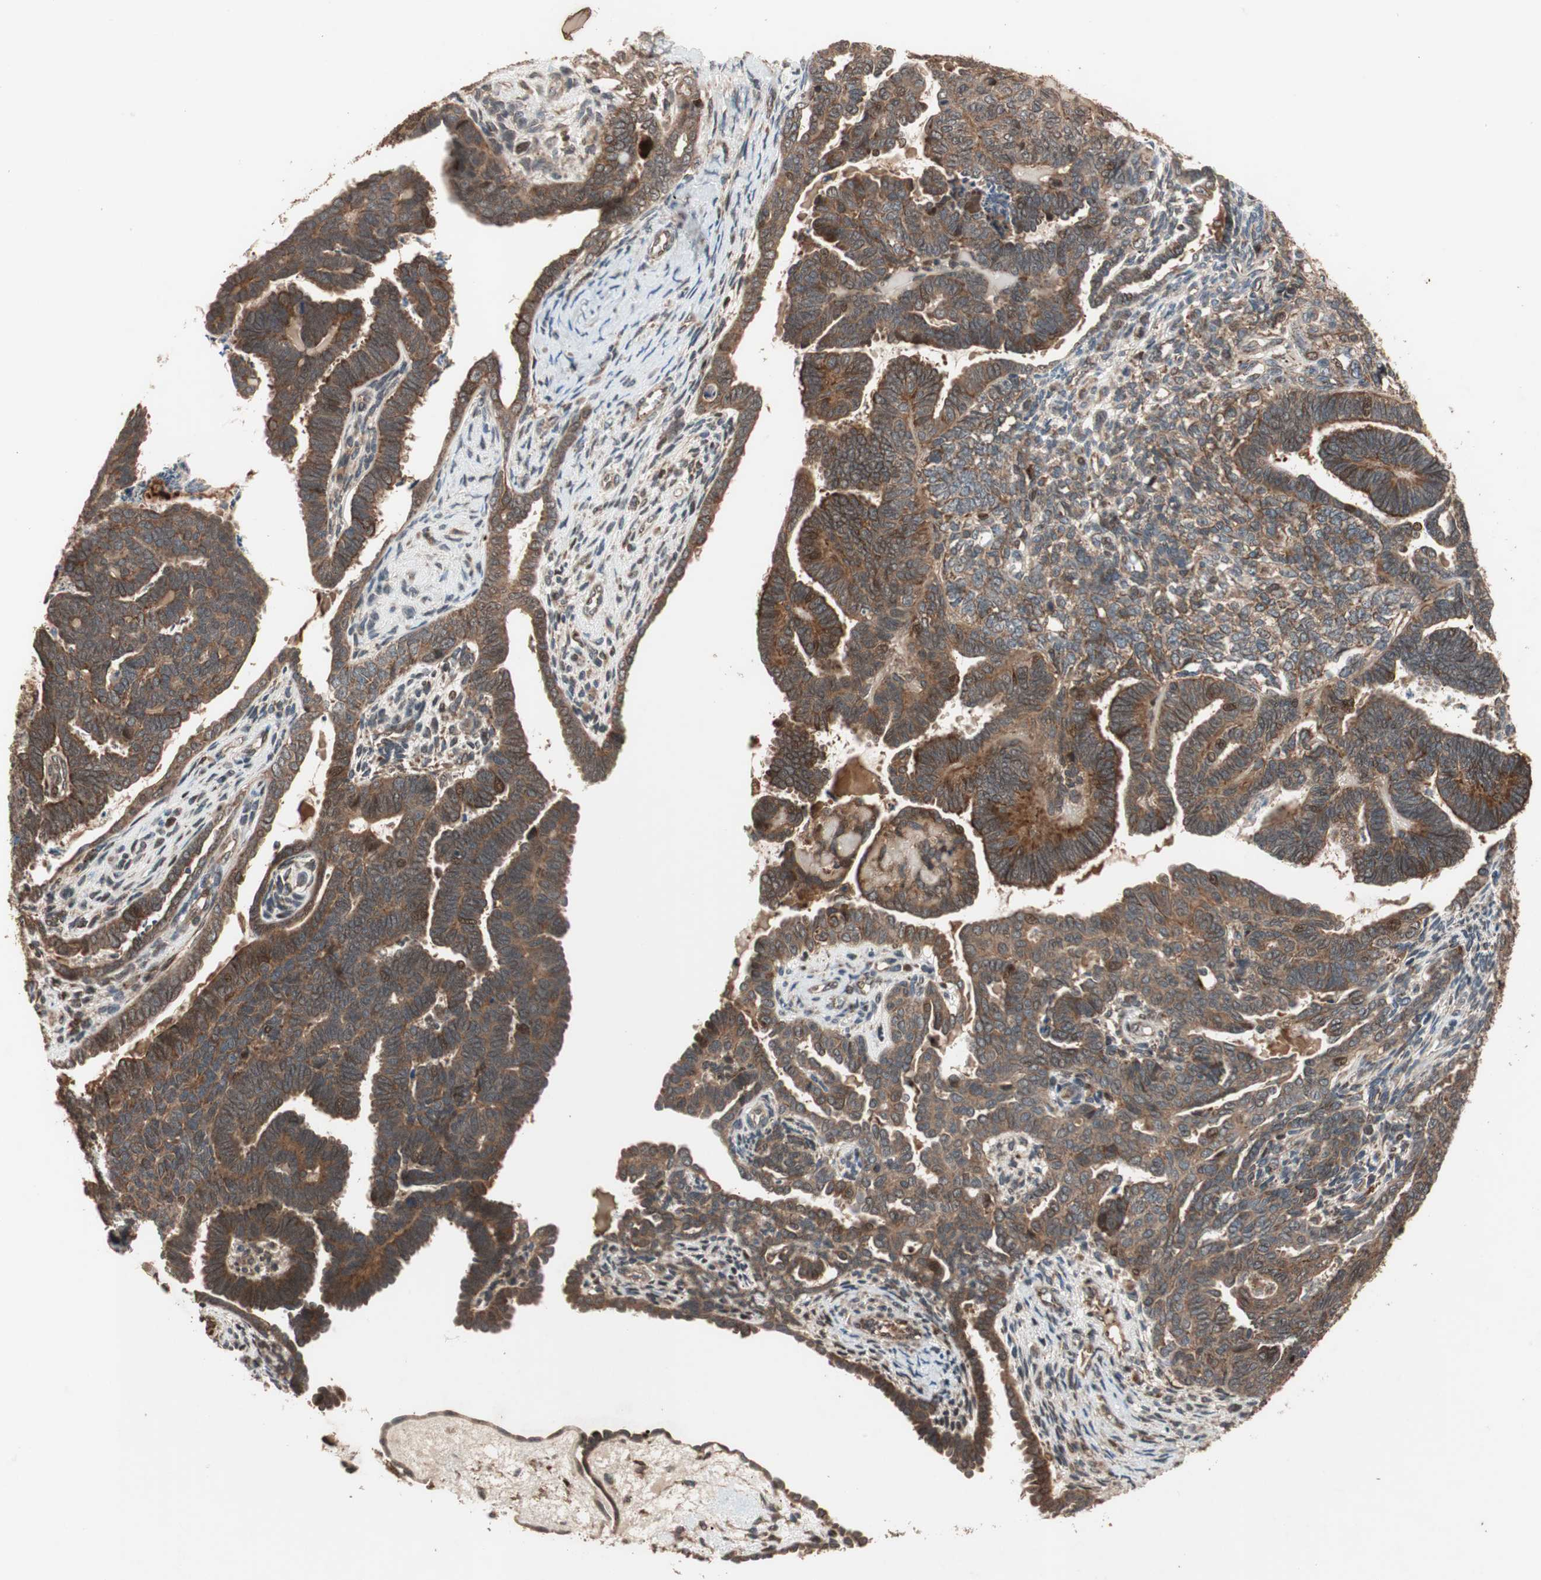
{"staining": {"intensity": "strong", "quantity": ">75%", "location": "cytoplasmic/membranous"}, "tissue": "endometrial cancer", "cell_type": "Tumor cells", "image_type": "cancer", "snomed": [{"axis": "morphology", "description": "Neoplasm, malignant, NOS"}, {"axis": "topography", "description": "Endometrium"}], "caption": "Tumor cells demonstrate high levels of strong cytoplasmic/membranous expression in approximately >75% of cells in neoplasm (malignant) (endometrial). (brown staining indicates protein expression, while blue staining denotes nuclei).", "gene": "RAB1A", "patient": {"sex": "female", "age": 74}}